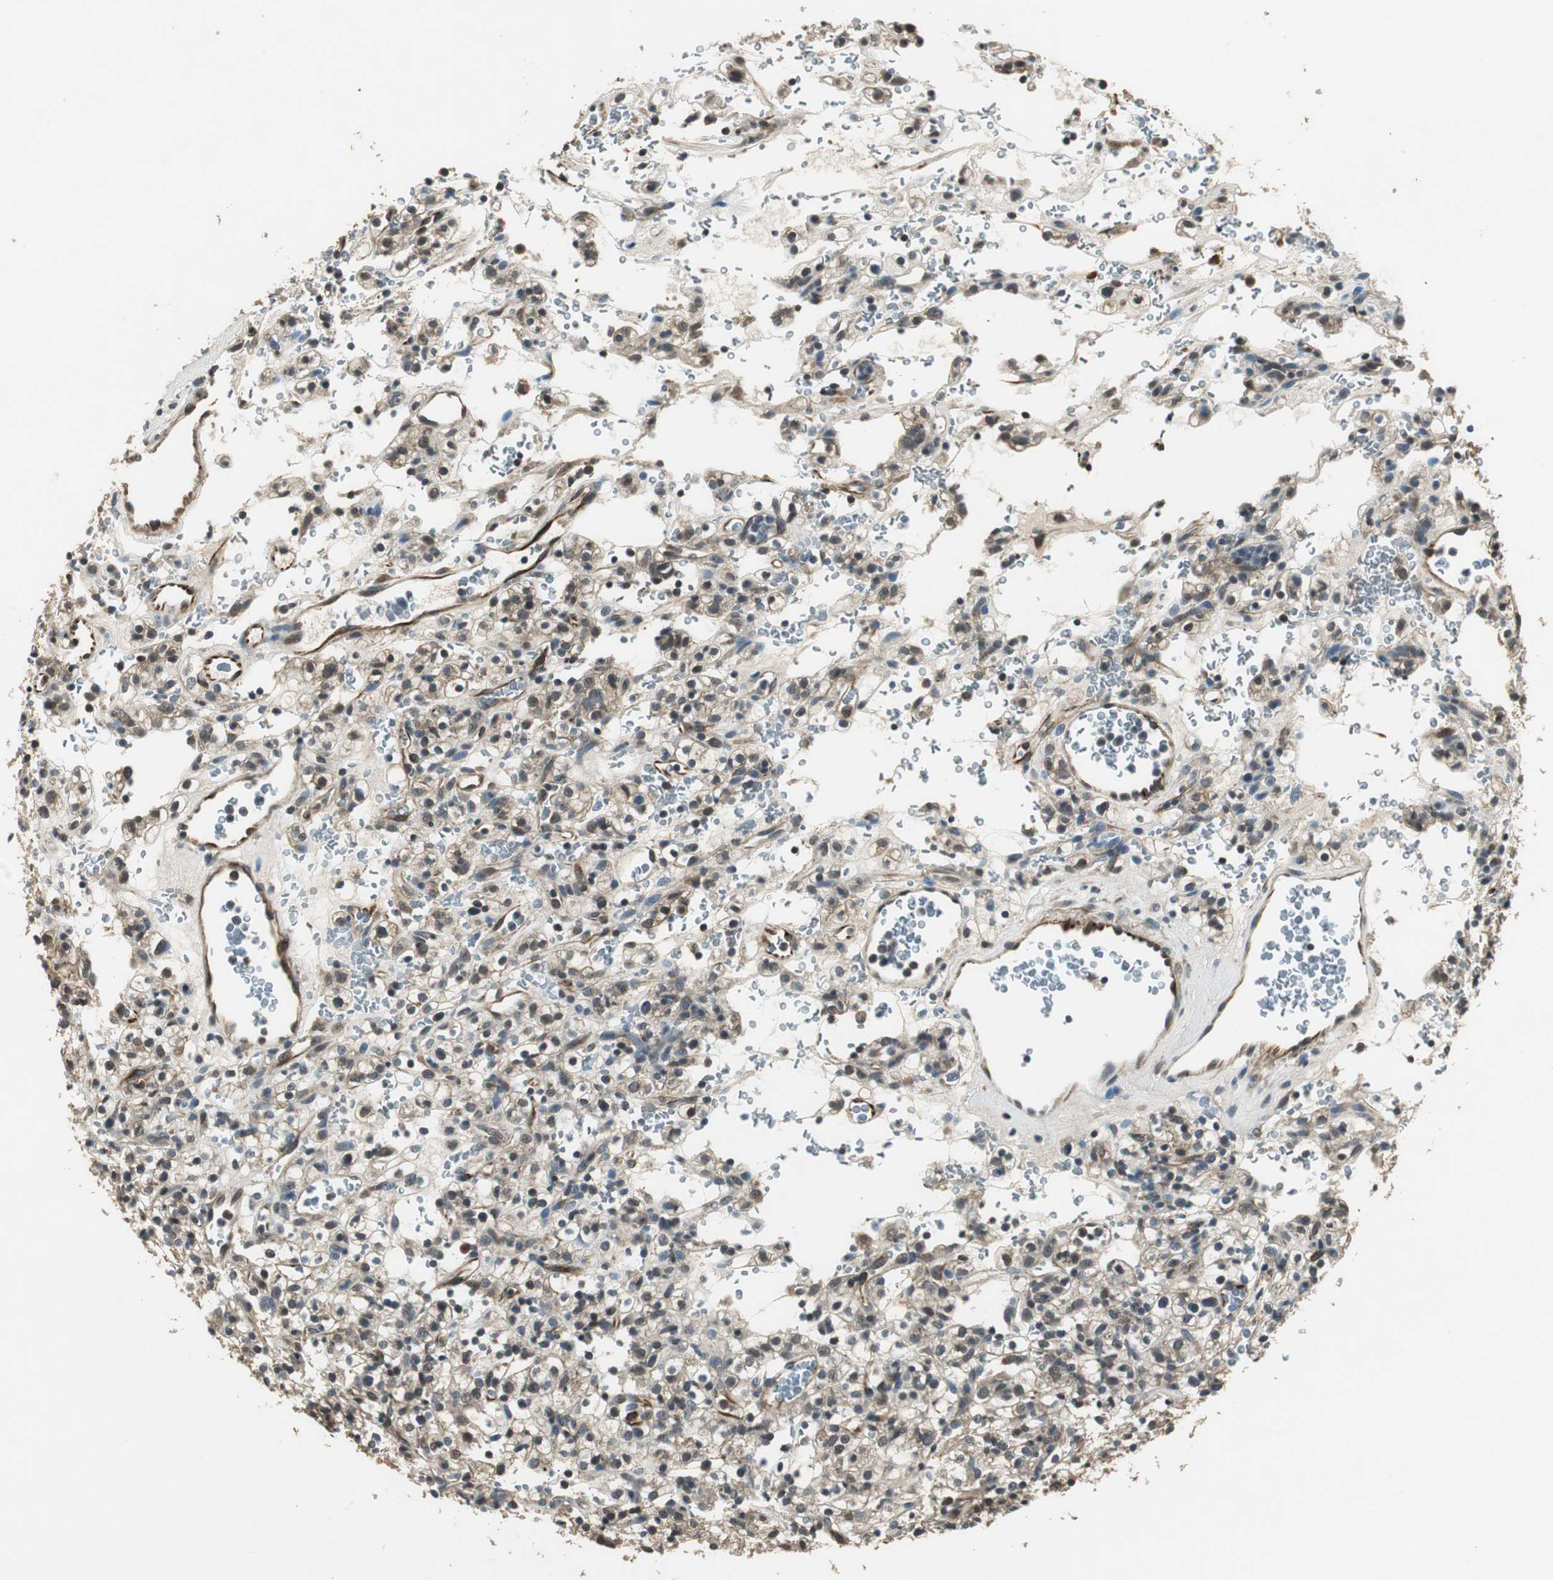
{"staining": {"intensity": "weak", "quantity": "25%-75%", "location": "cytoplasmic/membranous,nuclear"}, "tissue": "renal cancer", "cell_type": "Tumor cells", "image_type": "cancer", "snomed": [{"axis": "morphology", "description": "Normal tissue, NOS"}, {"axis": "morphology", "description": "Adenocarcinoma, NOS"}, {"axis": "topography", "description": "Kidney"}], "caption": "The photomicrograph demonstrates immunohistochemical staining of renal adenocarcinoma. There is weak cytoplasmic/membranous and nuclear expression is identified in approximately 25%-75% of tumor cells.", "gene": "PSMB4", "patient": {"sex": "female", "age": 72}}